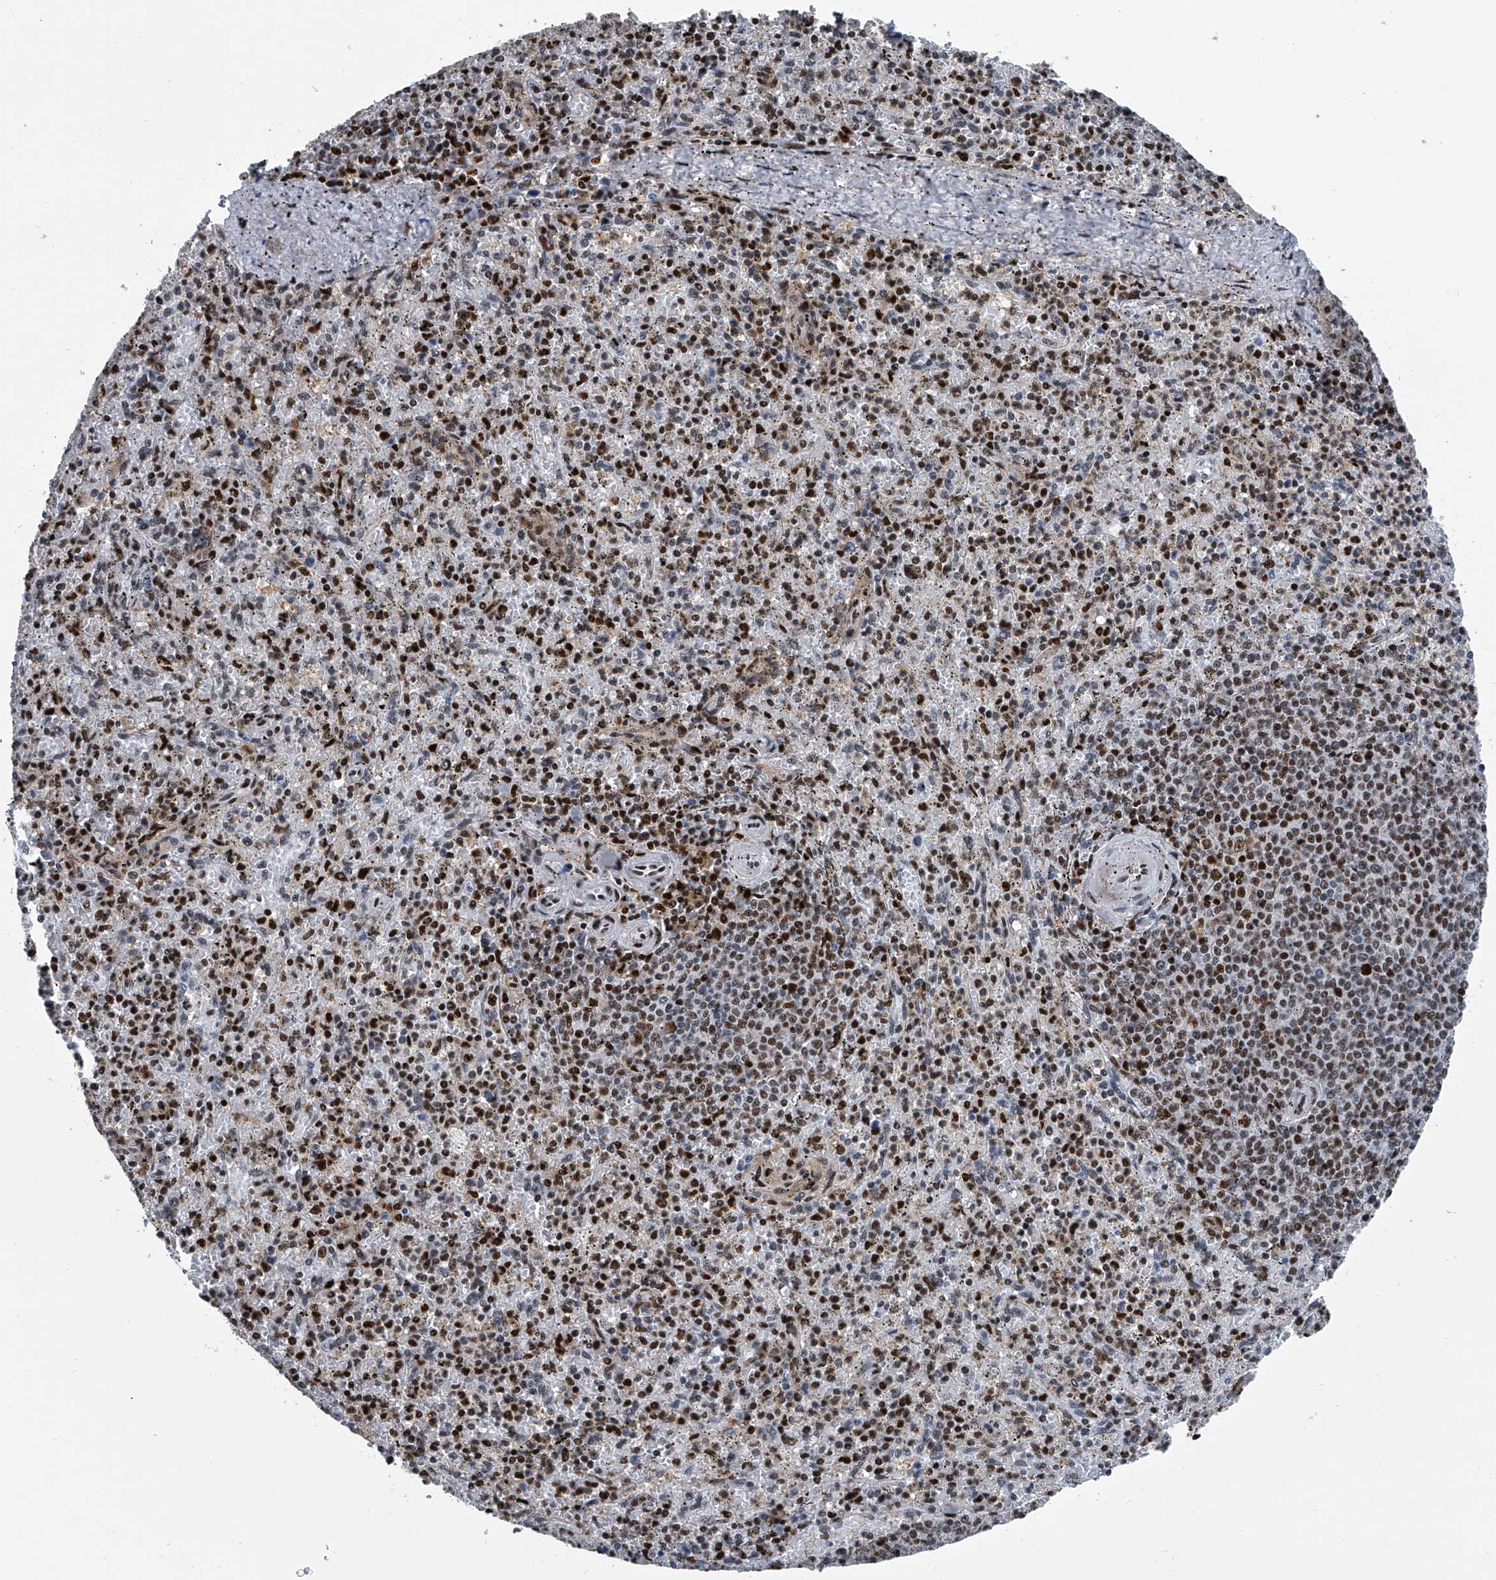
{"staining": {"intensity": "moderate", "quantity": ">75%", "location": "nuclear"}, "tissue": "spleen", "cell_type": "Cells in red pulp", "image_type": "normal", "snomed": [{"axis": "morphology", "description": "Normal tissue, NOS"}, {"axis": "topography", "description": "Spleen"}], "caption": "High-magnification brightfield microscopy of normal spleen stained with DAB (brown) and counterstained with hematoxylin (blue). cells in red pulp exhibit moderate nuclear positivity is identified in about>75% of cells. The staining was performed using DAB (3,3'-diaminobenzidine), with brown indicating positive protein expression. Nuclei are stained blue with hematoxylin.", "gene": "FKBP5", "patient": {"sex": "male", "age": 72}}